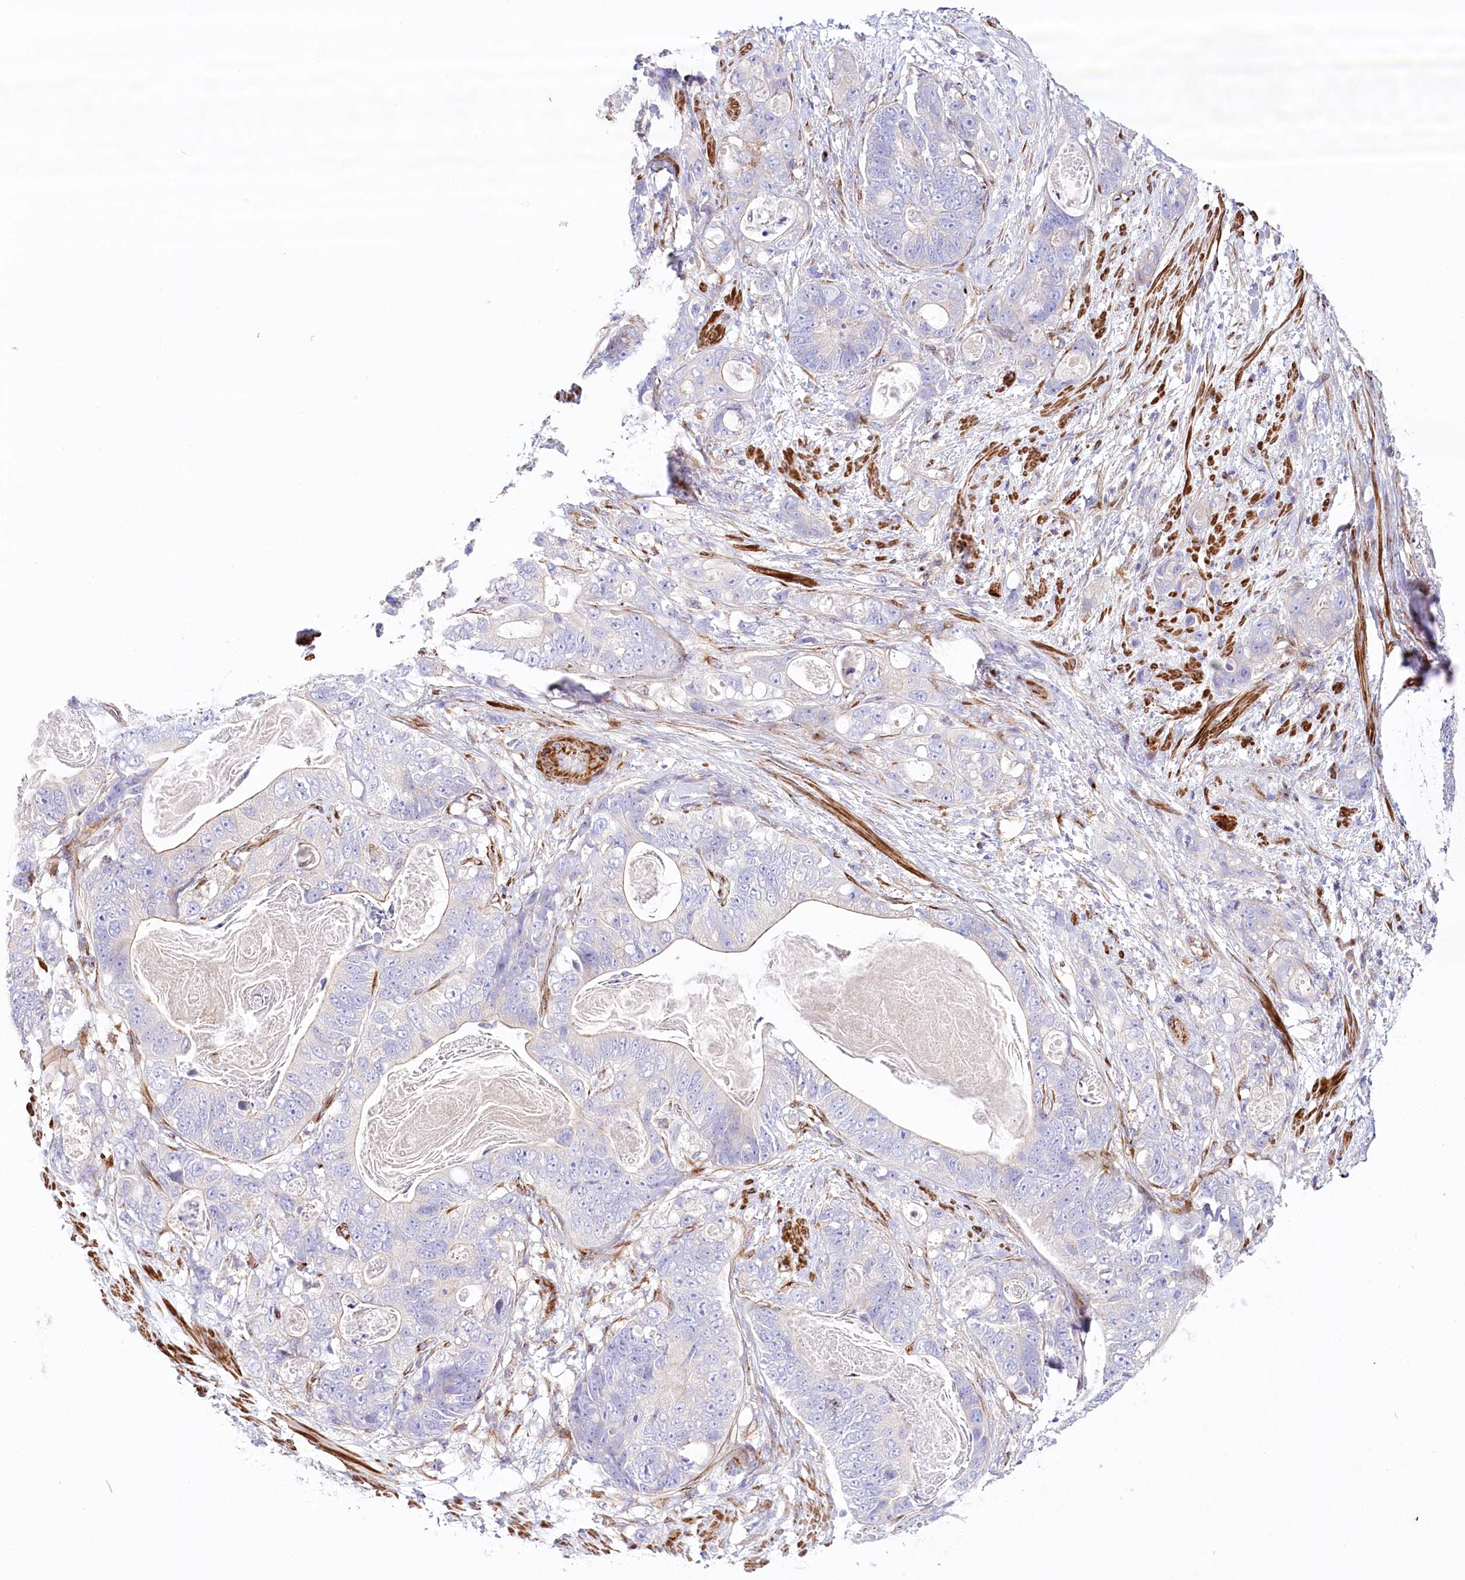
{"staining": {"intensity": "negative", "quantity": "none", "location": "none"}, "tissue": "stomach cancer", "cell_type": "Tumor cells", "image_type": "cancer", "snomed": [{"axis": "morphology", "description": "Normal tissue, NOS"}, {"axis": "morphology", "description": "Adenocarcinoma, NOS"}, {"axis": "topography", "description": "Stomach"}], "caption": "Stomach cancer was stained to show a protein in brown. There is no significant expression in tumor cells.", "gene": "ABRAXAS2", "patient": {"sex": "female", "age": 89}}